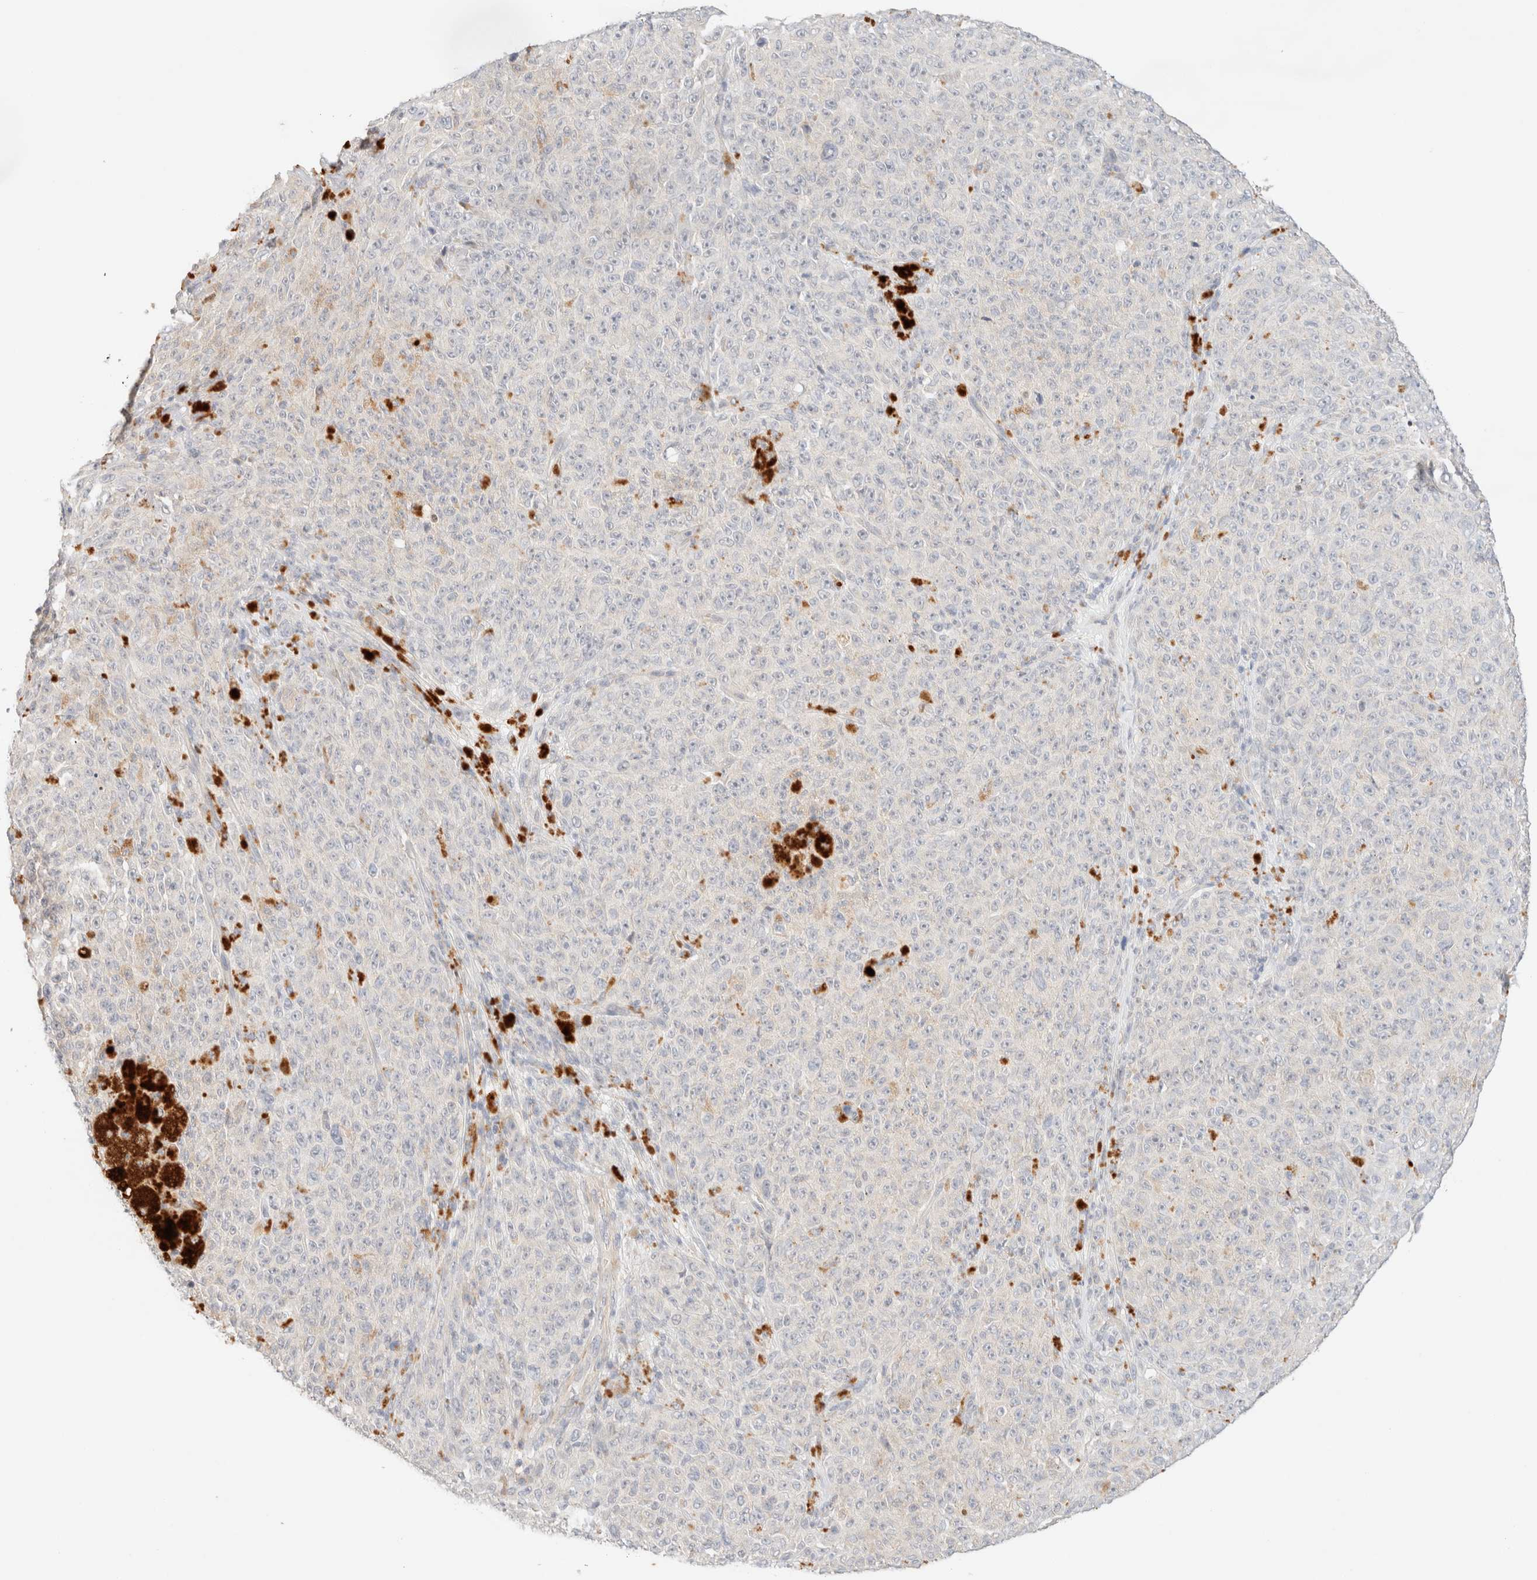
{"staining": {"intensity": "negative", "quantity": "none", "location": "none"}, "tissue": "melanoma", "cell_type": "Tumor cells", "image_type": "cancer", "snomed": [{"axis": "morphology", "description": "Malignant melanoma, NOS"}, {"axis": "topography", "description": "Skin"}], "caption": "Histopathology image shows no protein staining in tumor cells of melanoma tissue. Brightfield microscopy of immunohistochemistry (IHC) stained with DAB (brown) and hematoxylin (blue), captured at high magnification.", "gene": "SNTB1", "patient": {"sex": "female", "age": 82}}